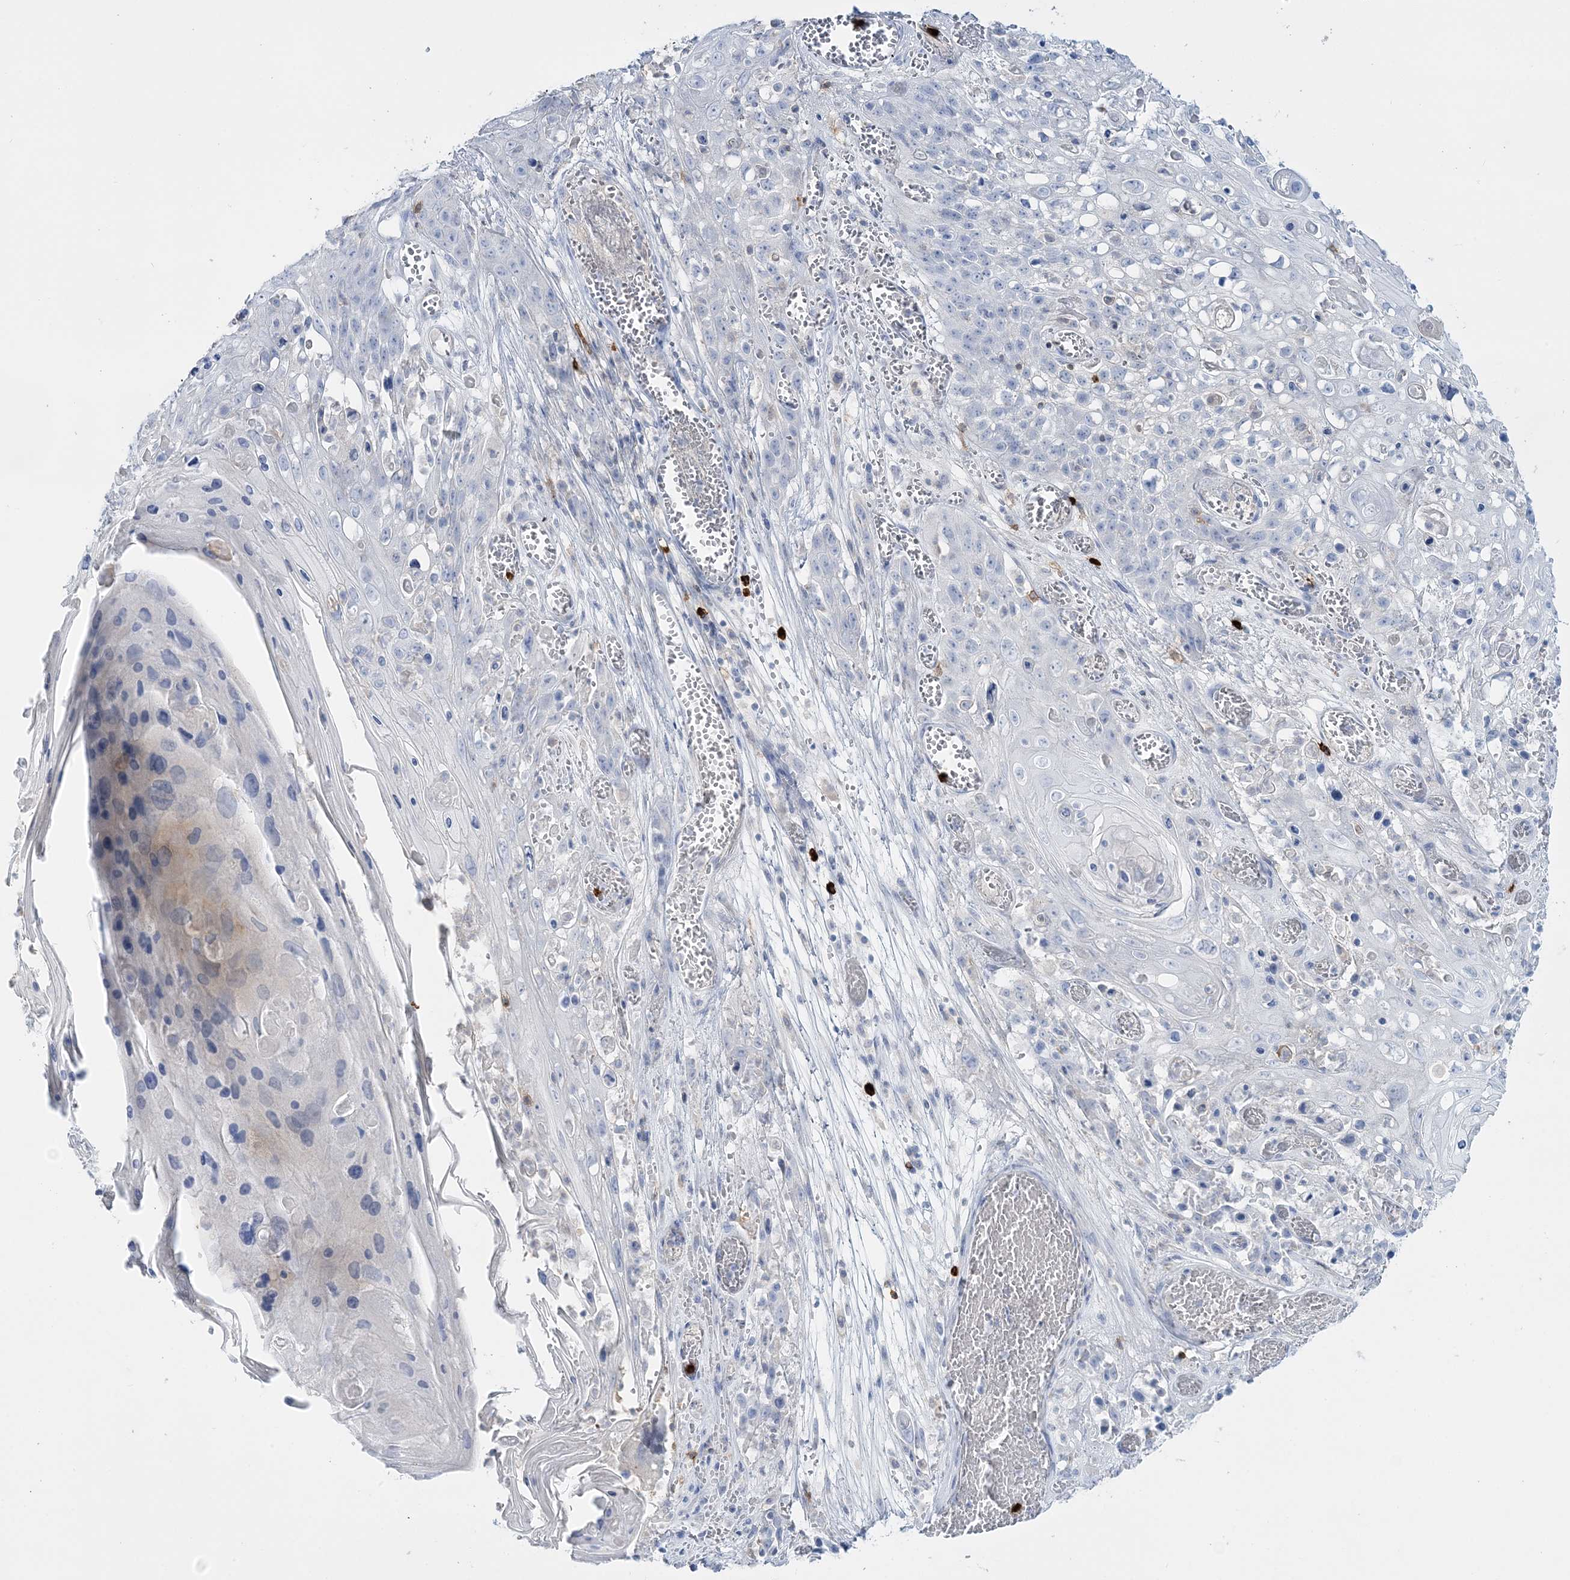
{"staining": {"intensity": "negative", "quantity": "none", "location": "none"}, "tissue": "skin cancer", "cell_type": "Tumor cells", "image_type": "cancer", "snomed": [{"axis": "morphology", "description": "Squamous cell carcinoma, NOS"}, {"axis": "topography", "description": "Skin"}], "caption": "Photomicrograph shows no significant protein staining in tumor cells of squamous cell carcinoma (skin).", "gene": "WDSUB1", "patient": {"sex": "male", "age": 55}}